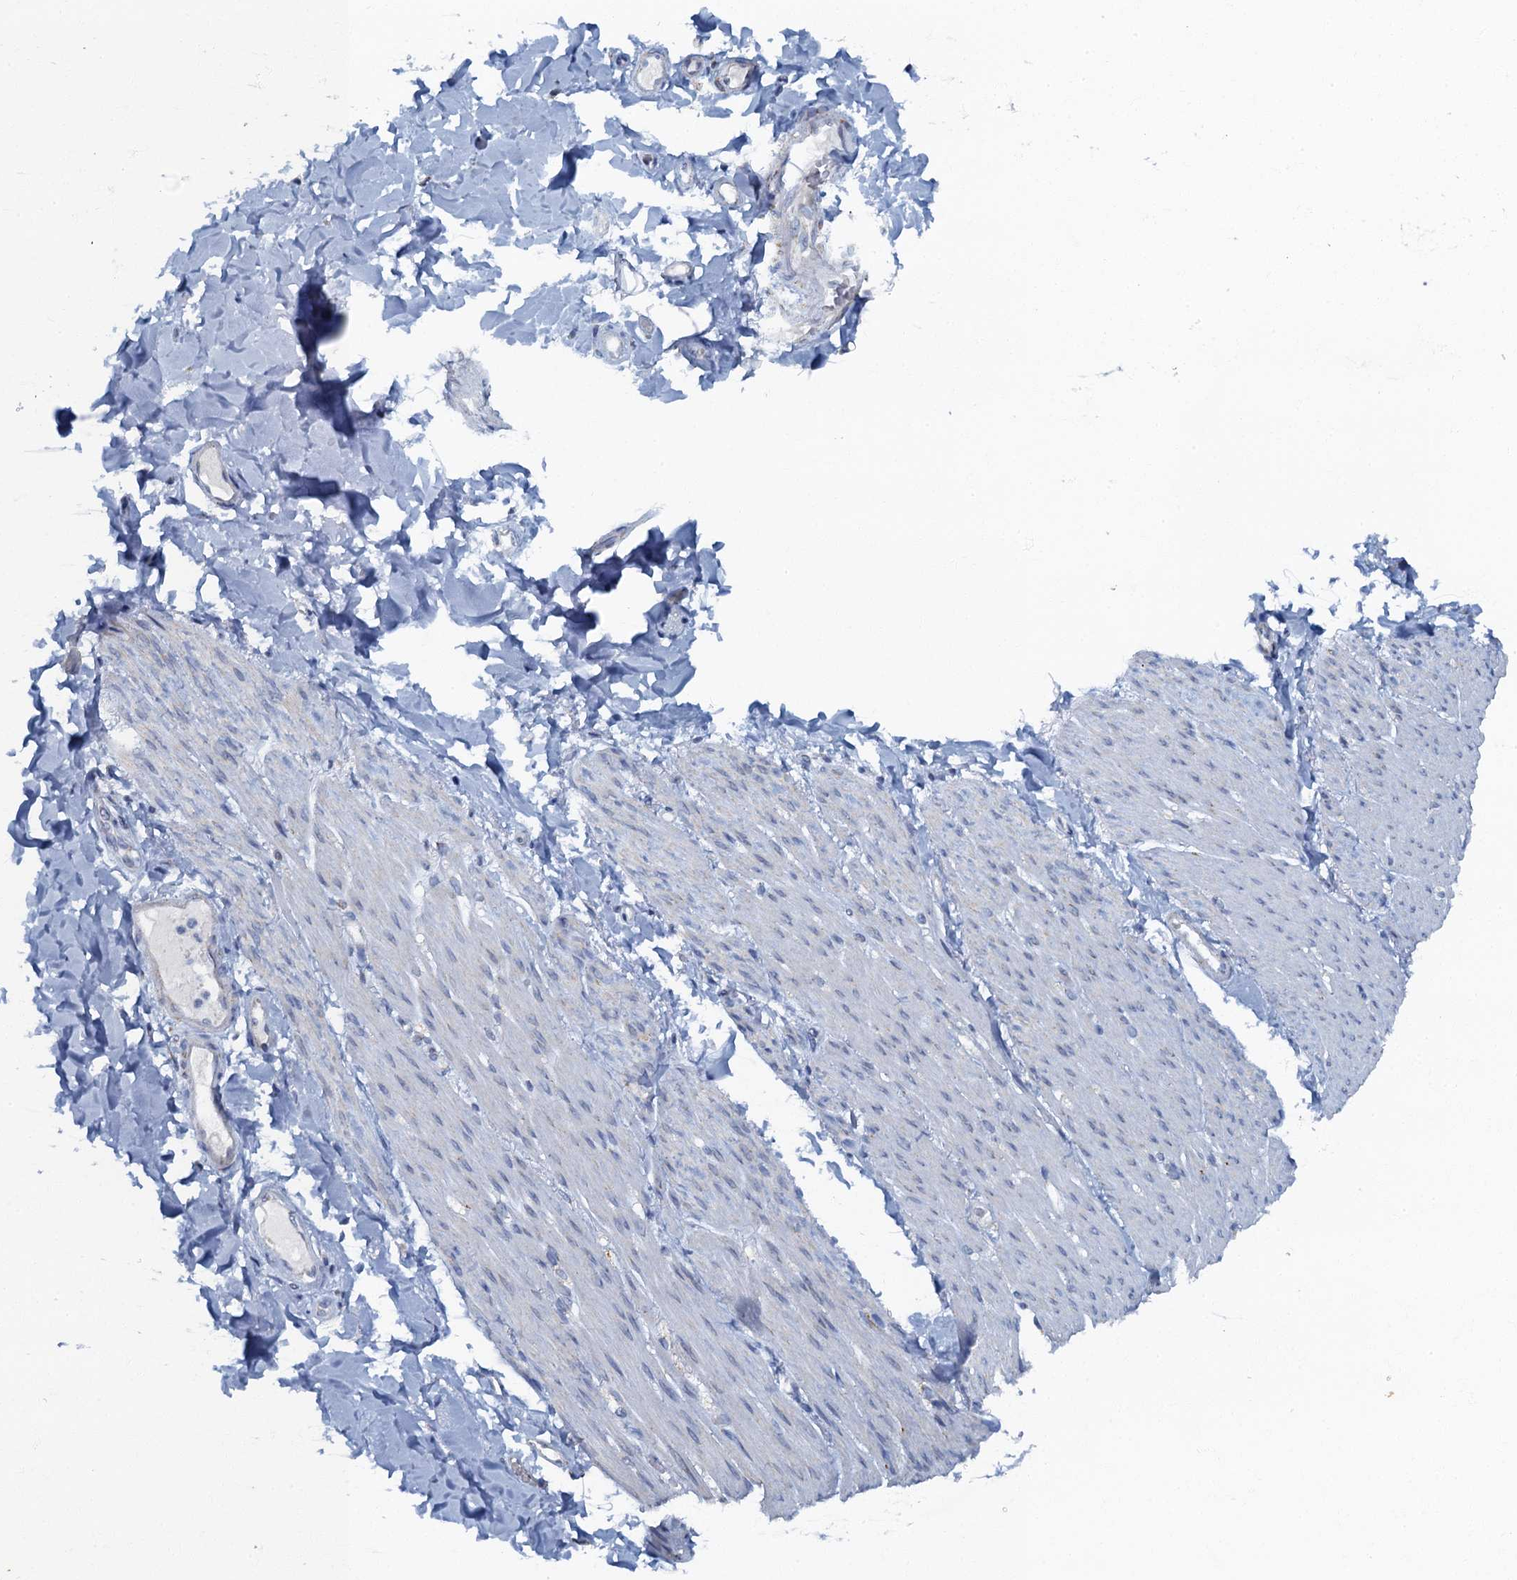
{"staining": {"intensity": "negative", "quantity": "none", "location": "none"}, "tissue": "adipose tissue", "cell_type": "Adipocytes", "image_type": "normal", "snomed": [{"axis": "morphology", "description": "Normal tissue, NOS"}, {"axis": "topography", "description": "Colon"}, {"axis": "topography", "description": "Peripheral nerve tissue"}], "caption": "Immunohistochemical staining of normal adipose tissue shows no significant positivity in adipocytes. (Immunohistochemistry, brightfield microscopy, high magnification).", "gene": "RAD9B", "patient": {"sex": "female", "age": 61}}